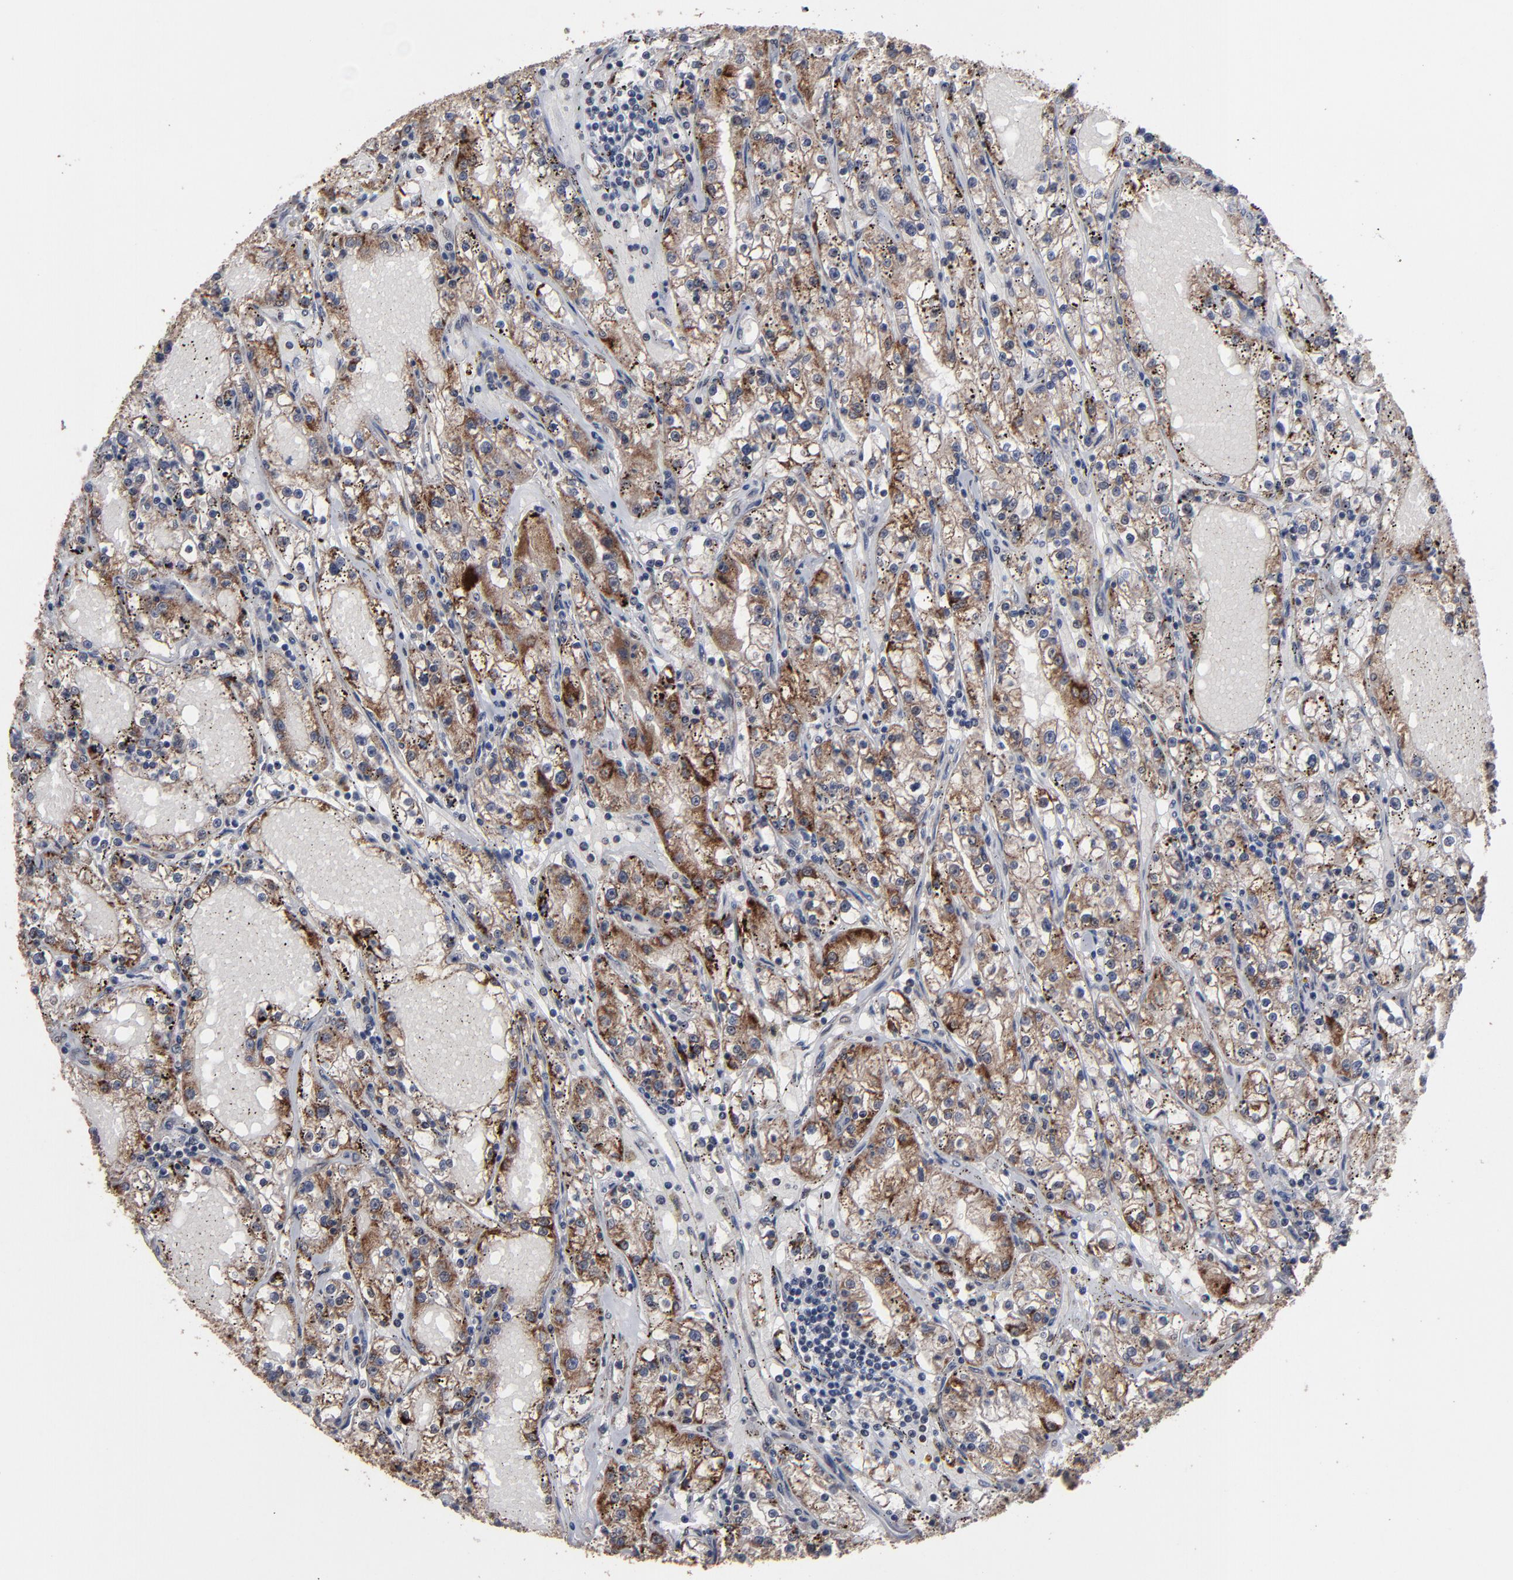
{"staining": {"intensity": "strong", "quantity": ">75%", "location": "cytoplasmic/membranous"}, "tissue": "renal cancer", "cell_type": "Tumor cells", "image_type": "cancer", "snomed": [{"axis": "morphology", "description": "Adenocarcinoma, NOS"}, {"axis": "topography", "description": "Kidney"}], "caption": "Renal cancer tissue displays strong cytoplasmic/membranous positivity in approximately >75% of tumor cells", "gene": "BNIP3", "patient": {"sex": "male", "age": 56}}